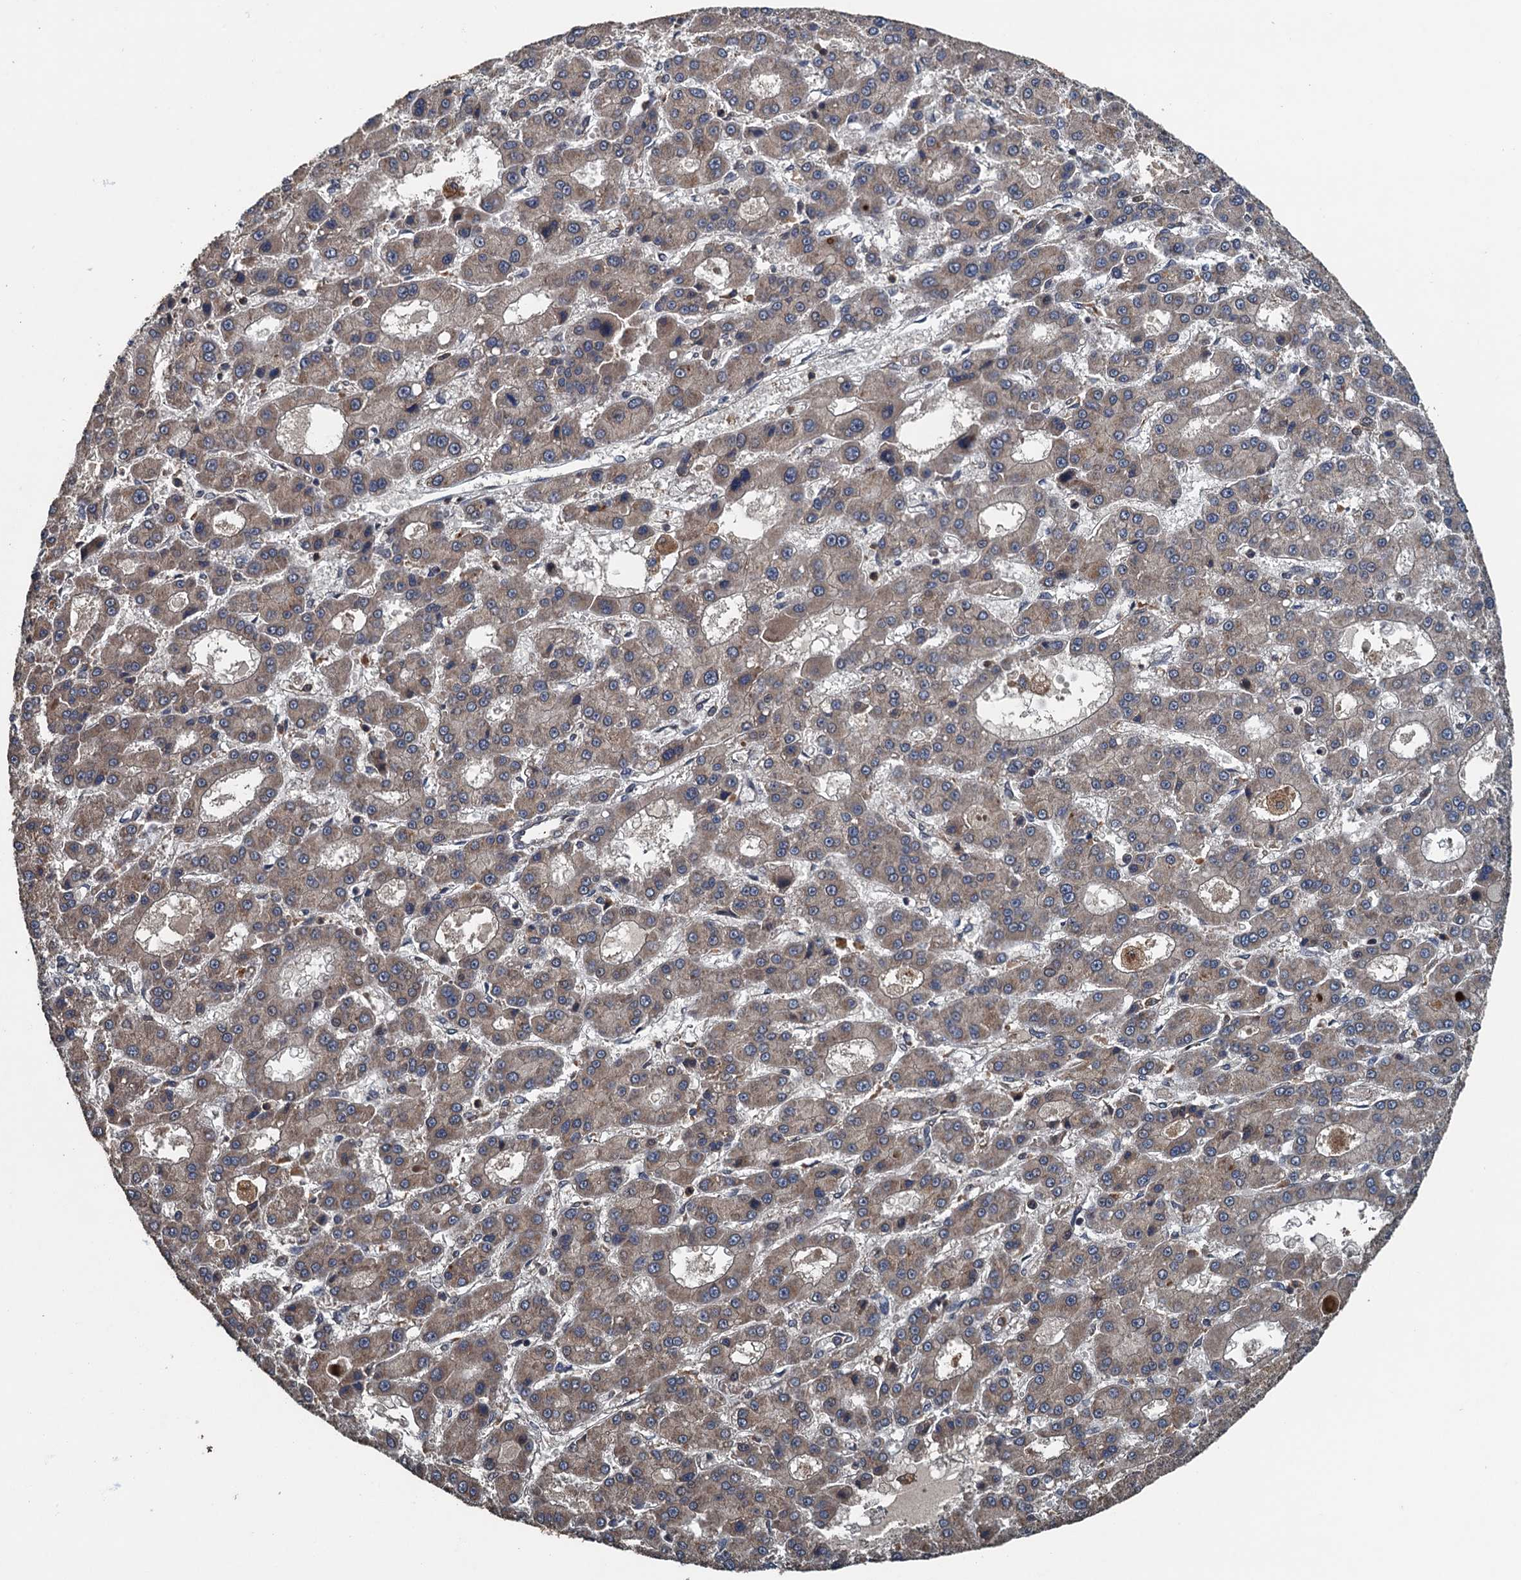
{"staining": {"intensity": "weak", "quantity": ">75%", "location": "cytoplasmic/membranous"}, "tissue": "liver cancer", "cell_type": "Tumor cells", "image_type": "cancer", "snomed": [{"axis": "morphology", "description": "Carcinoma, Hepatocellular, NOS"}, {"axis": "topography", "description": "Liver"}], "caption": "The micrograph demonstrates staining of liver hepatocellular carcinoma, revealing weak cytoplasmic/membranous protein expression (brown color) within tumor cells. Ihc stains the protein in brown and the nuclei are stained blue.", "gene": "BORCS5", "patient": {"sex": "male", "age": 70}}